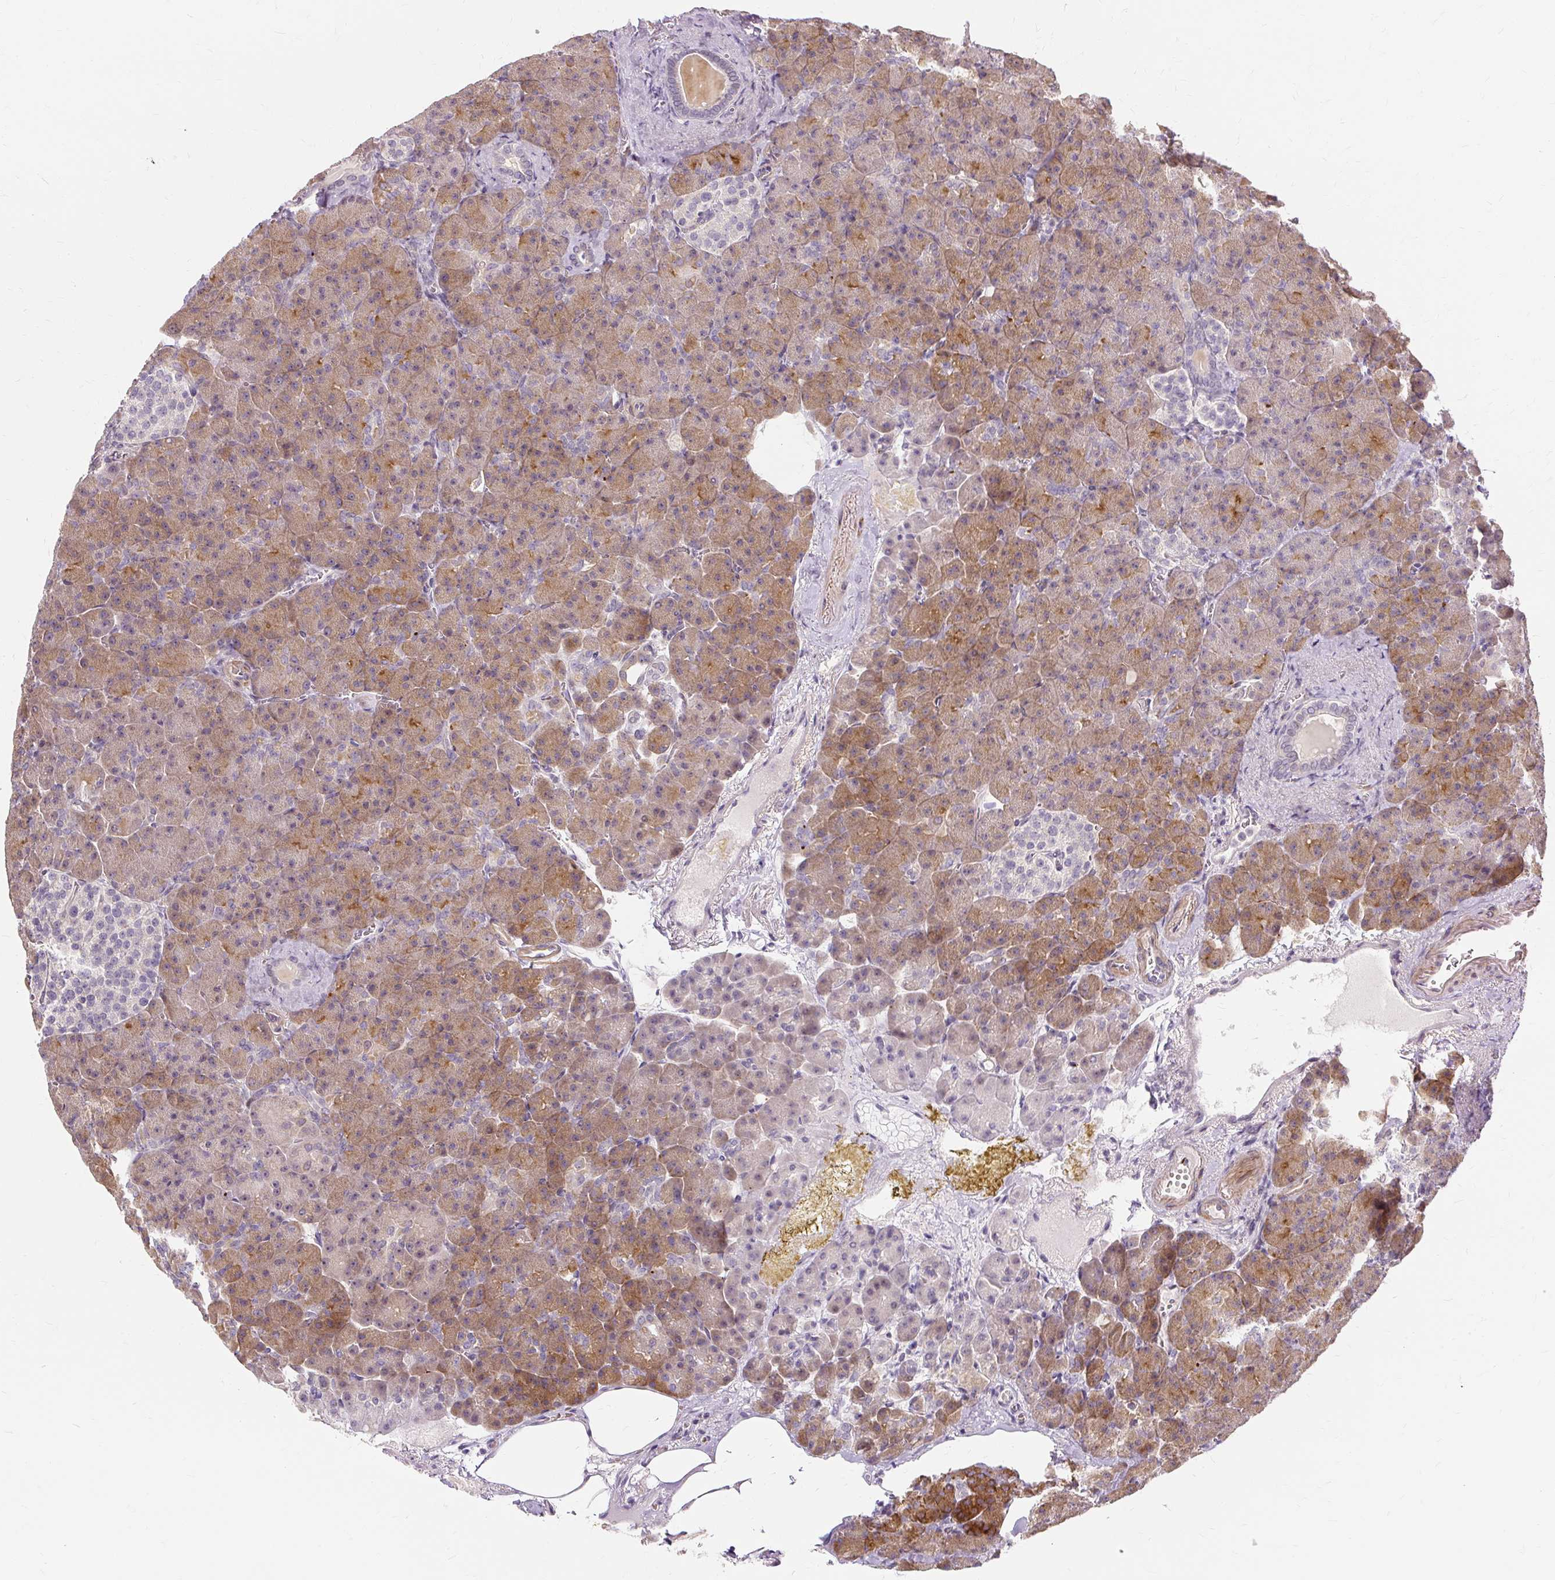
{"staining": {"intensity": "moderate", "quantity": "25%-75%", "location": "cytoplasmic/membranous"}, "tissue": "pancreas", "cell_type": "Exocrine glandular cells", "image_type": "normal", "snomed": [{"axis": "morphology", "description": "Normal tissue, NOS"}, {"axis": "topography", "description": "Pancreas"}], "caption": "The micrograph demonstrates staining of benign pancreas, revealing moderate cytoplasmic/membranous protein staining (brown color) within exocrine glandular cells. The staining was performed using DAB to visualize the protein expression in brown, while the nuclei were stained in blue with hematoxylin (Magnification: 20x).", "gene": "MMACHC", "patient": {"sex": "female", "age": 74}}